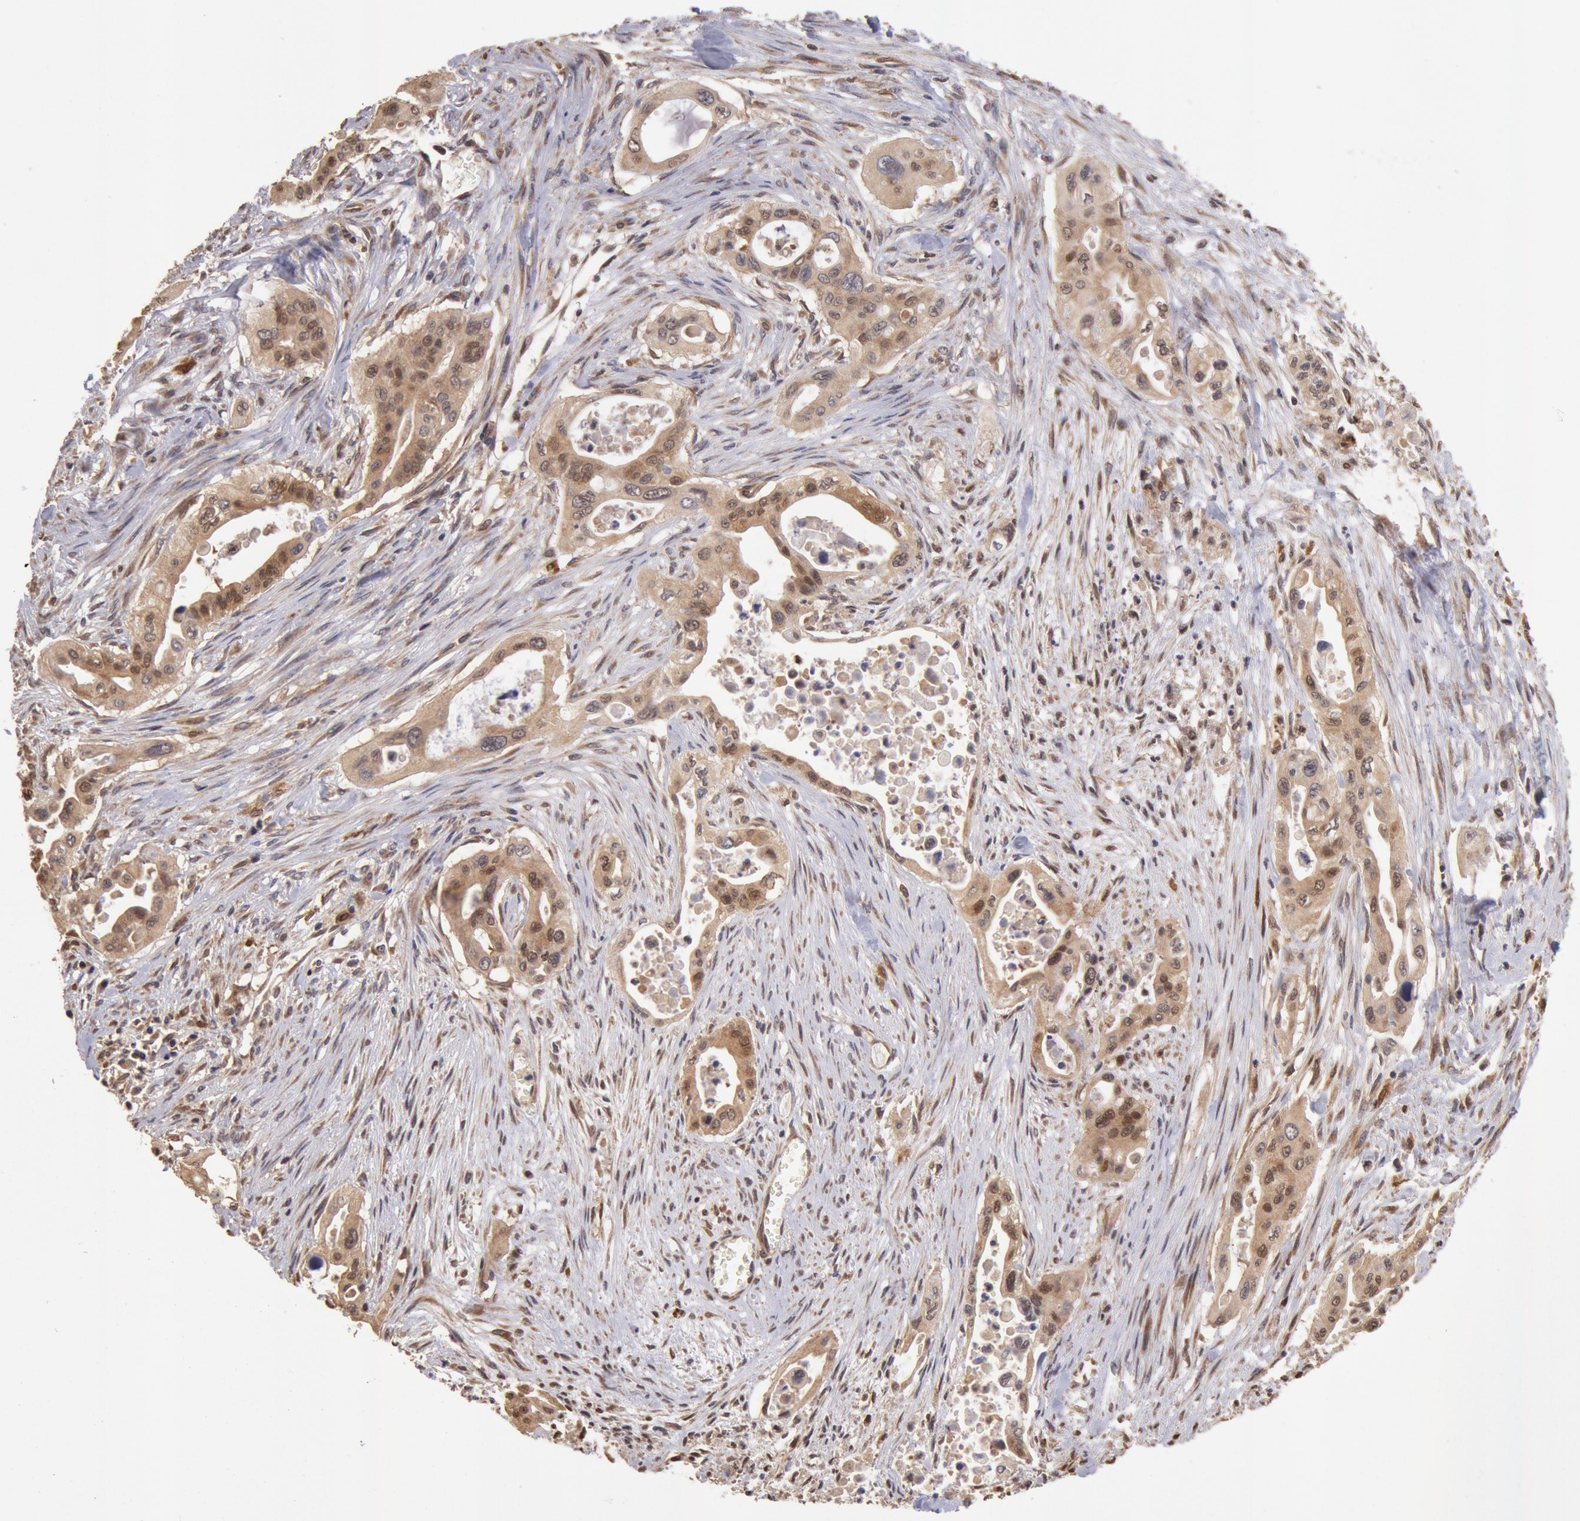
{"staining": {"intensity": "moderate", "quantity": ">75%", "location": "cytoplasmic/membranous,nuclear"}, "tissue": "pancreatic cancer", "cell_type": "Tumor cells", "image_type": "cancer", "snomed": [{"axis": "morphology", "description": "Adenocarcinoma, NOS"}, {"axis": "topography", "description": "Pancreas"}], "caption": "High-magnification brightfield microscopy of pancreatic cancer stained with DAB (3,3'-diaminobenzidine) (brown) and counterstained with hematoxylin (blue). tumor cells exhibit moderate cytoplasmic/membranous and nuclear staining is appreciated in approximately>75% of cells.", "gene": "COMT", "patient": {"sex": "male", "age": 77}}